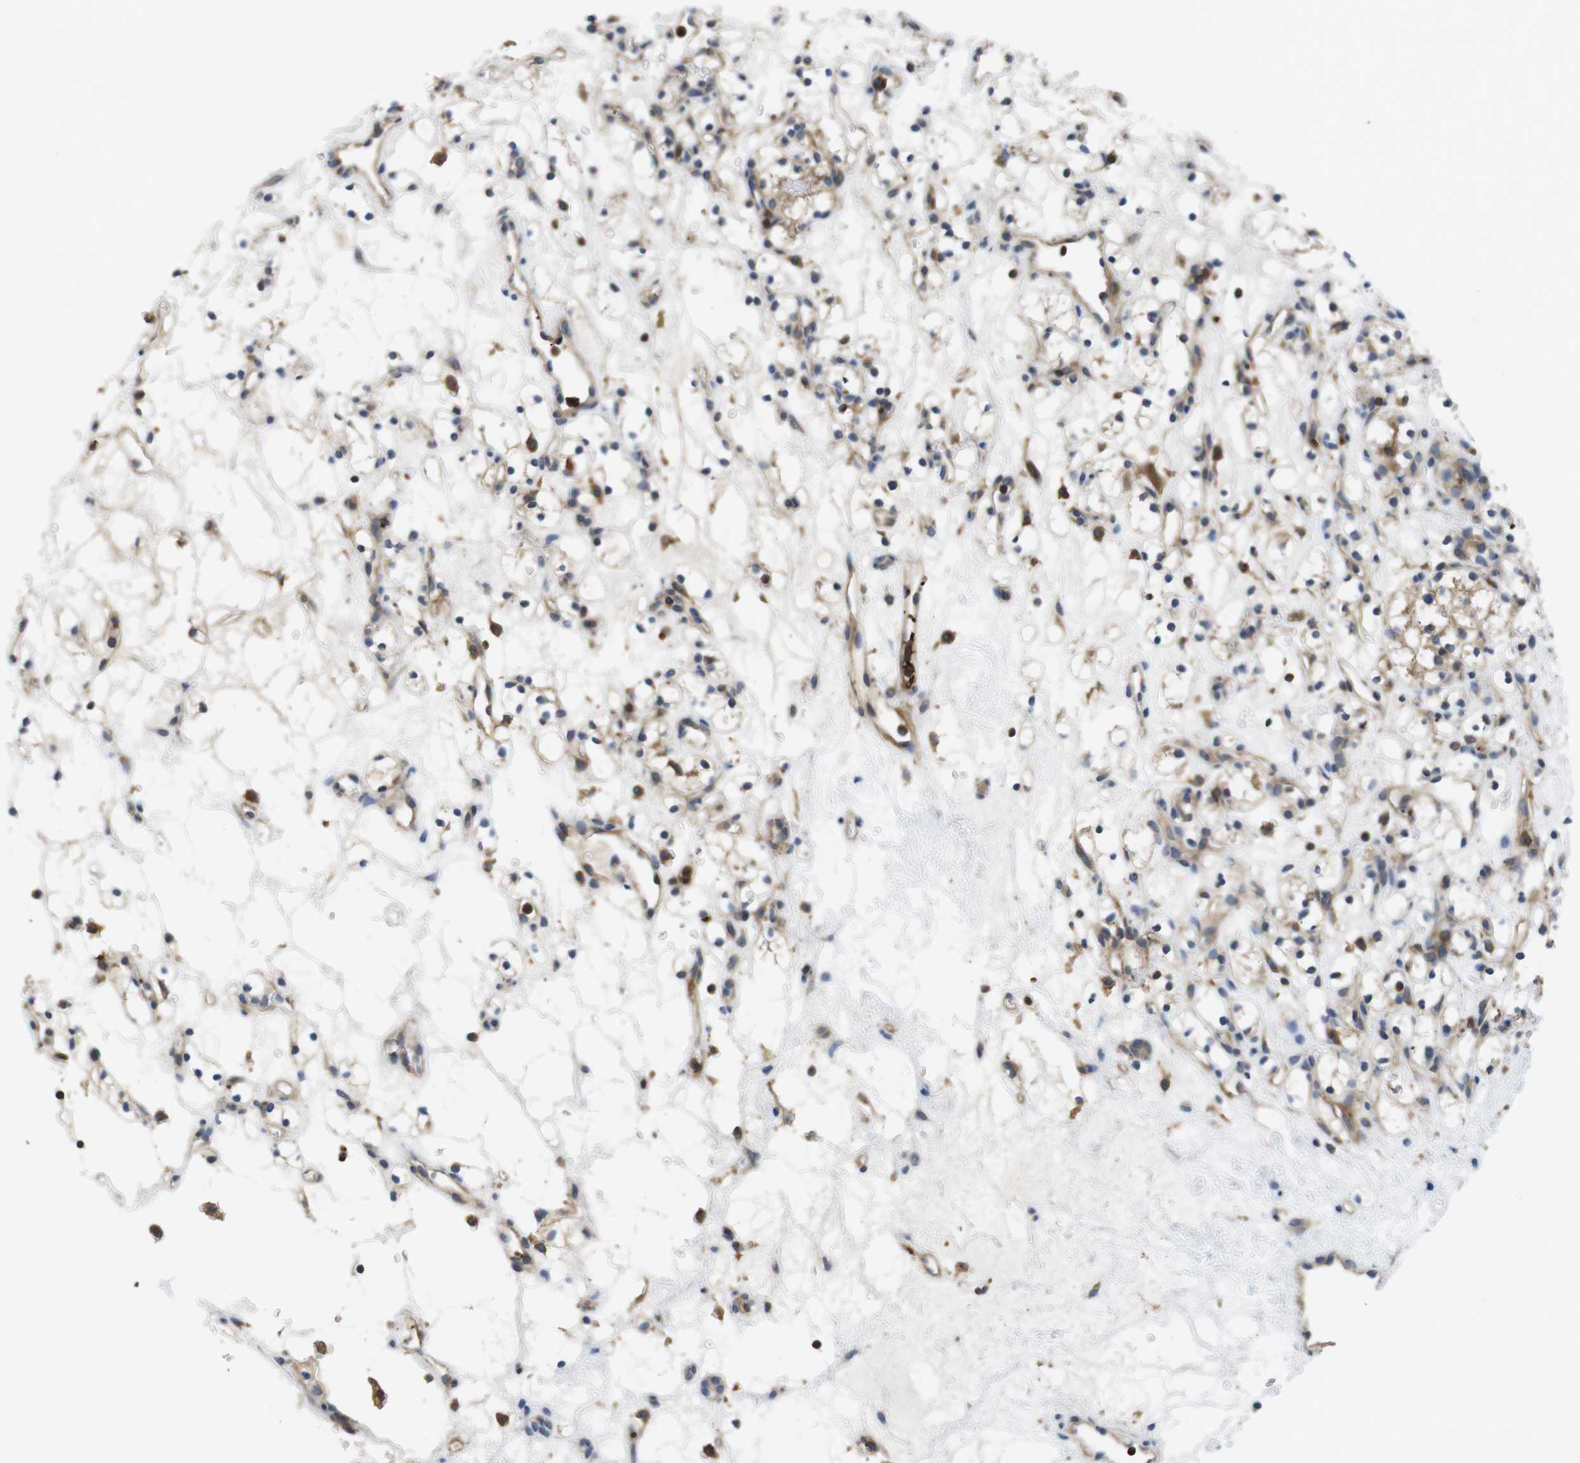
{"staining": {"intensity": "weak", "quantity": "25%-75%", "location": "cytoplasmic/membranous"}, "tissue": "renal cancer", "cell_type": "Tumor cells", "image_type": "cancer", "snomed": [{"axis": "morphology", "description": "Adenocarcinoma, NOS"}, {"axis": "topography", "description": "Kidney"}], "caption": "Immunohistochemistry of renal adenocarcinoma displays low levels of weak cytoplasmic/membranous expression in approximately 25%-75% of tumor cells.", "gene": "HERPUD2", "patient": {"sex": "female", "age": 60}}